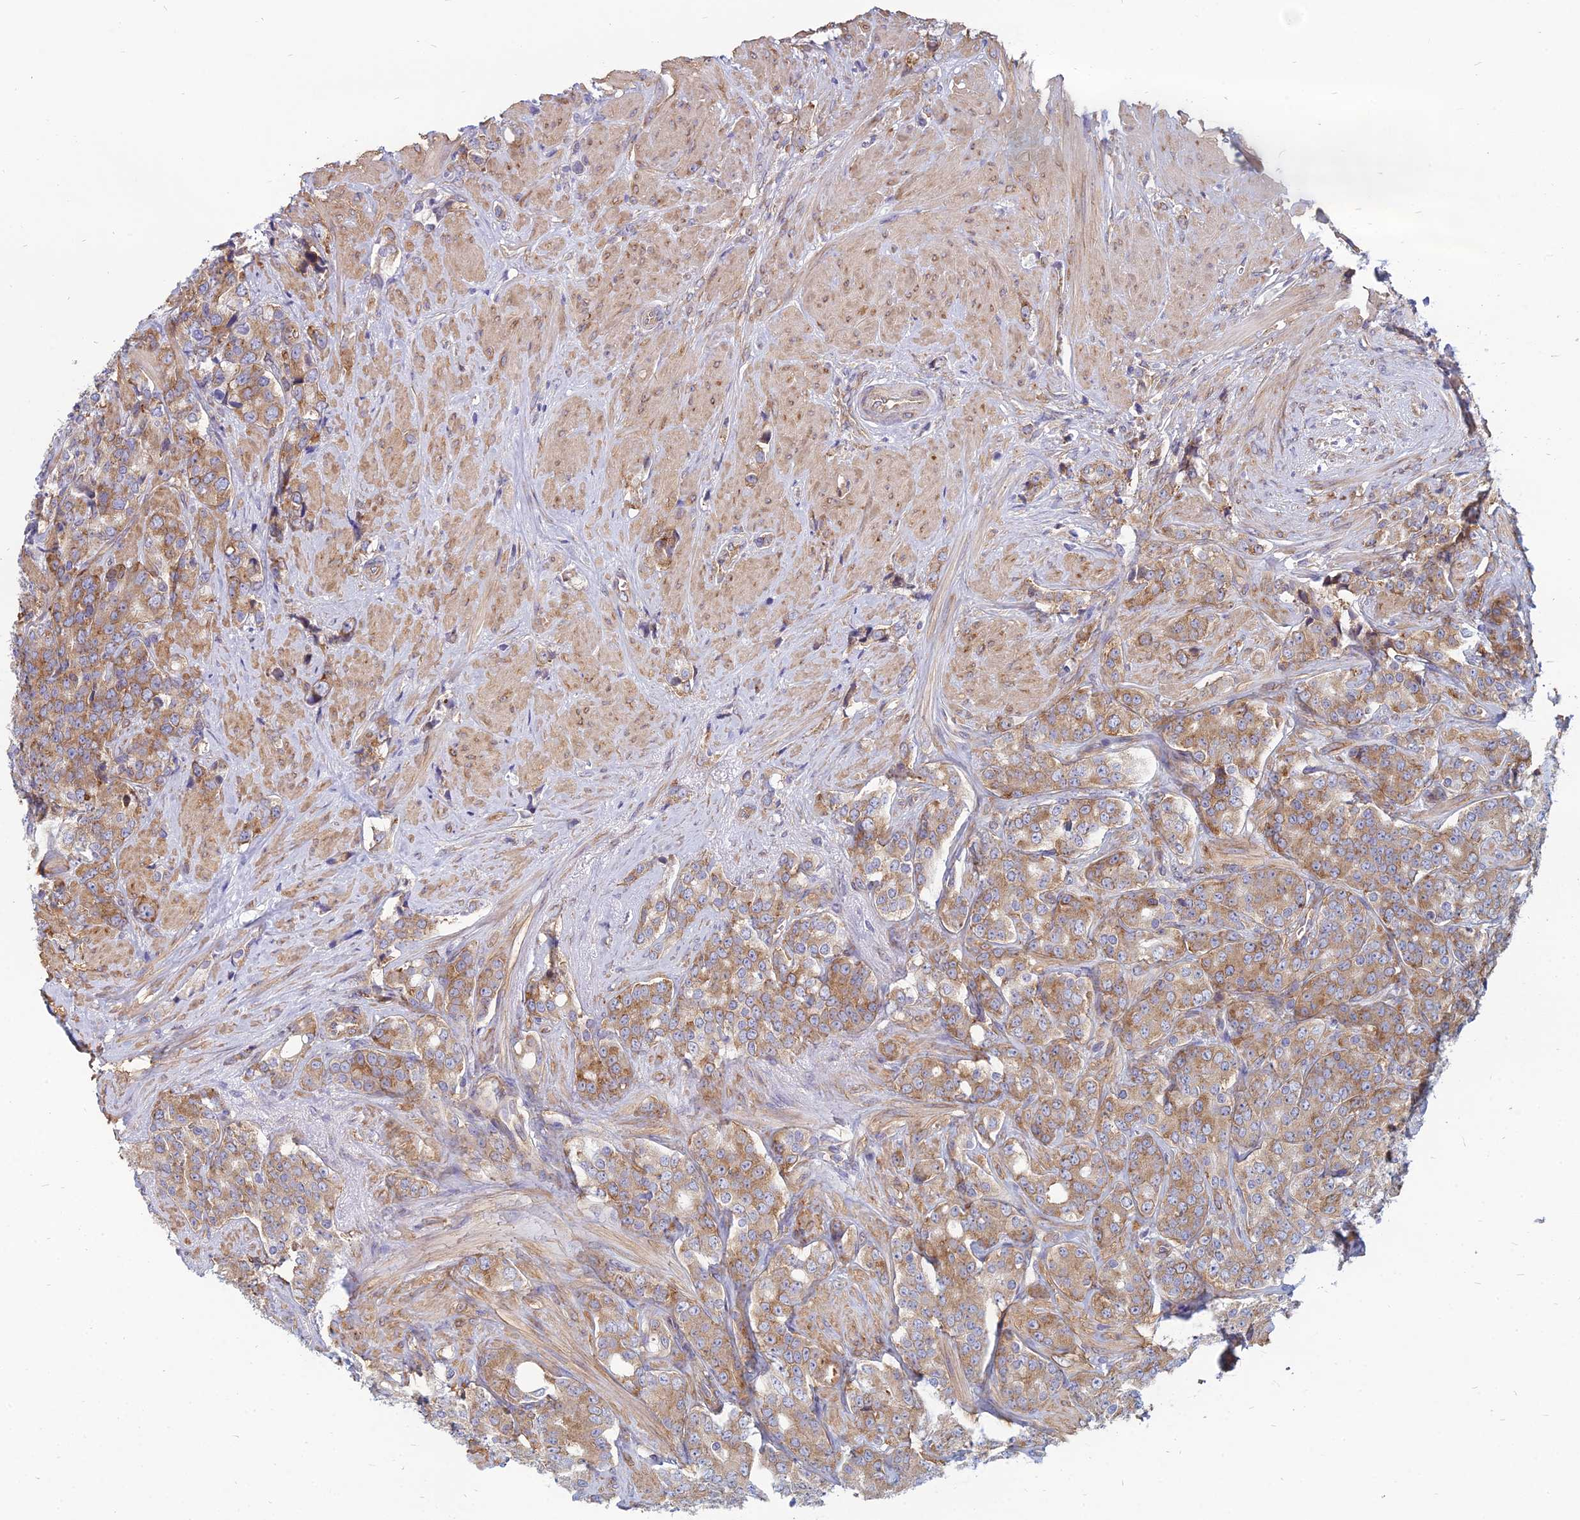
{"staining": {"intensity": "moderate", "quantity": ">75%", "location": "cytoplasmic/membranous"}, "tissue": "prostate cancer", "cell_type": "Tumor cells", "image_type": "cancer", "snomed": [{"axis": "morphology", "description": "Adenocarcinoma, High grade"}, {"axis": "topography", "description": "Prostate"}], "caption": "IHC image of neoplastic tissue: human high-grade adenocarcinoma (prostate) stained using IHC displays medium levels of moderate protein expression localized specifically in the cytoplasmic/membranous of tumor cells, appearing as a cytoplasmic/membranous brown color.", "gene": "TXLNA", "patient": {"sex": "male", "age": 62}}